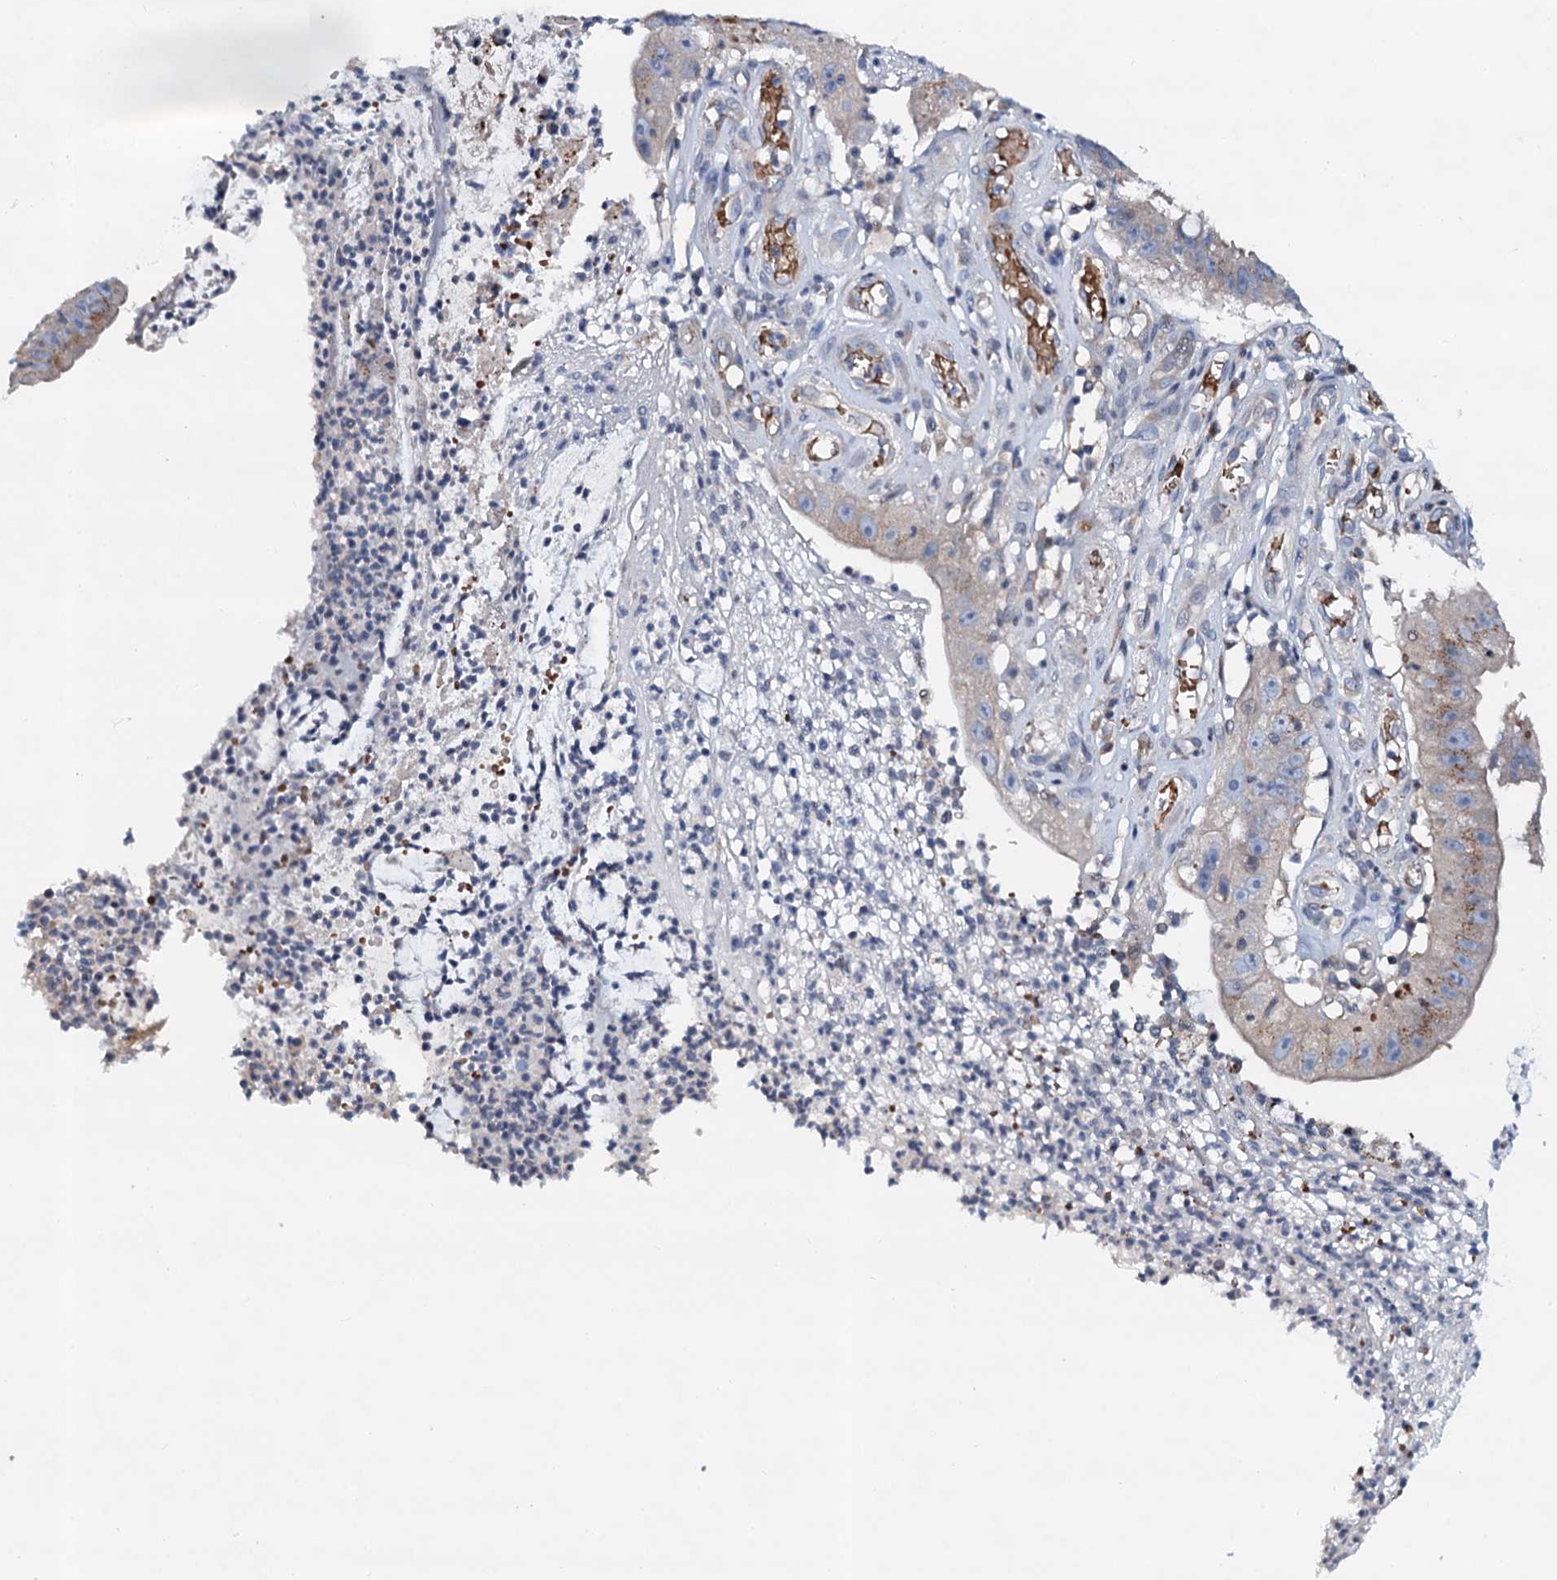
{"staining": {"intensity": "weak", "quantity": "<25%", "location": "cytoplasmic/membranous"}, "tissue": "stomach cancer", "cell_type": "Tumor cells", "image_type": "cancer", "snomed": [{"axis": "morphology", "description": "Adenocarcinoma, NOS"}, {"axis": "topography", "description": "Stomach"}], "caption": "Protein analysis of stomach adenocarcinoma displays no significant staining in tumor cells.", "gene": "NBEA", "patient": {"sex": "male", "age": 59}}